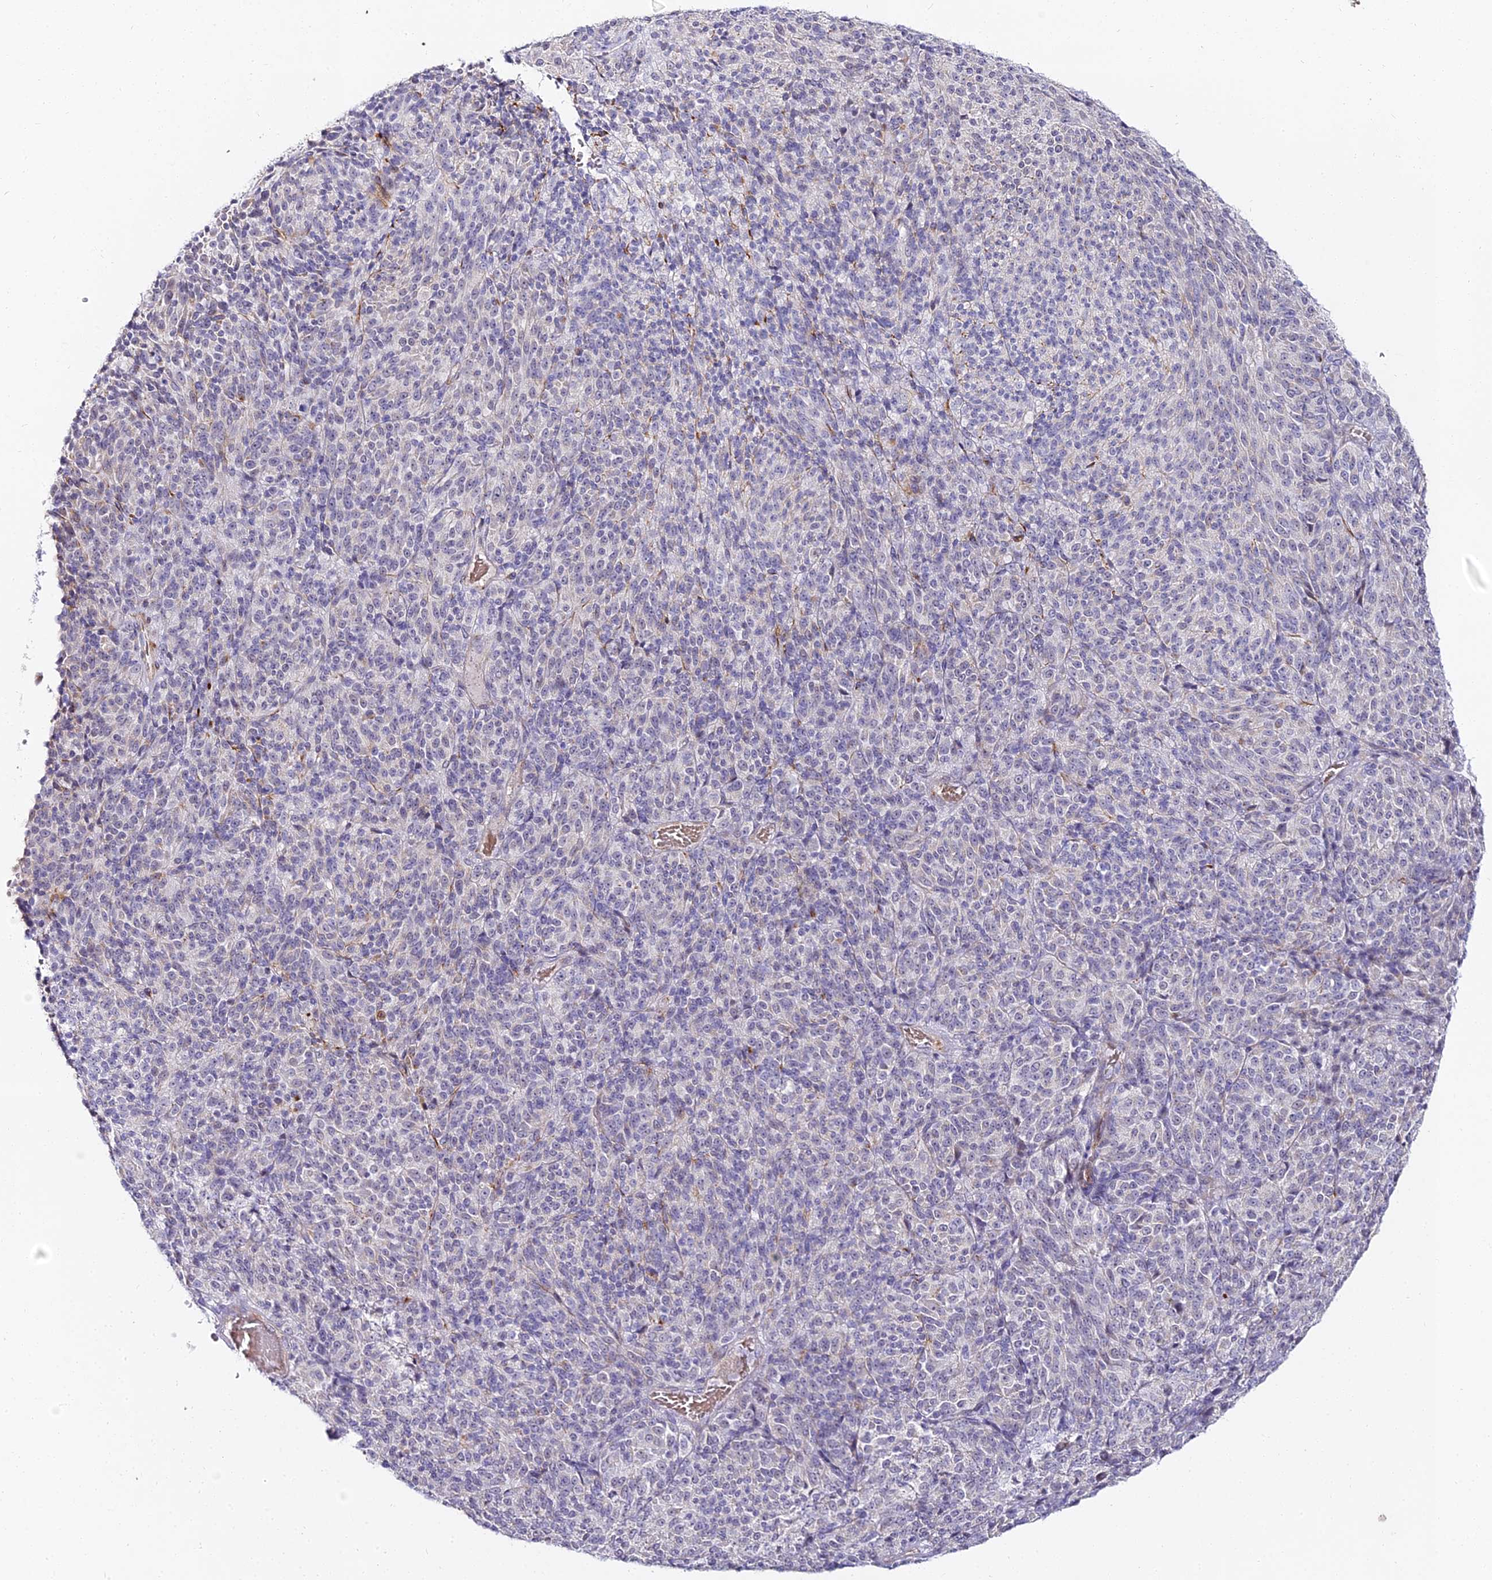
{"staining": {"intensity": "negative", "quantity": "none", "location": "none"}, "tissue": "melanoma", "cell_type": "Tumor cells", "image_type": "cancer", "snomed": [{"axis": "morphology", "description": "Malignant melanoma, Metastatic site"}, {"axis": "topography", "description": "Brain"}], "caption": "An IHC image of melanoma is shown. There is no staining in tumor cells of melanoma. Brightfield microscopy of IHC stained with DAB (brown) and hematoxylin (blue), captured at high magnification.", "gene": "ALPG", "patient": {"sex": "female", "age": 56}}